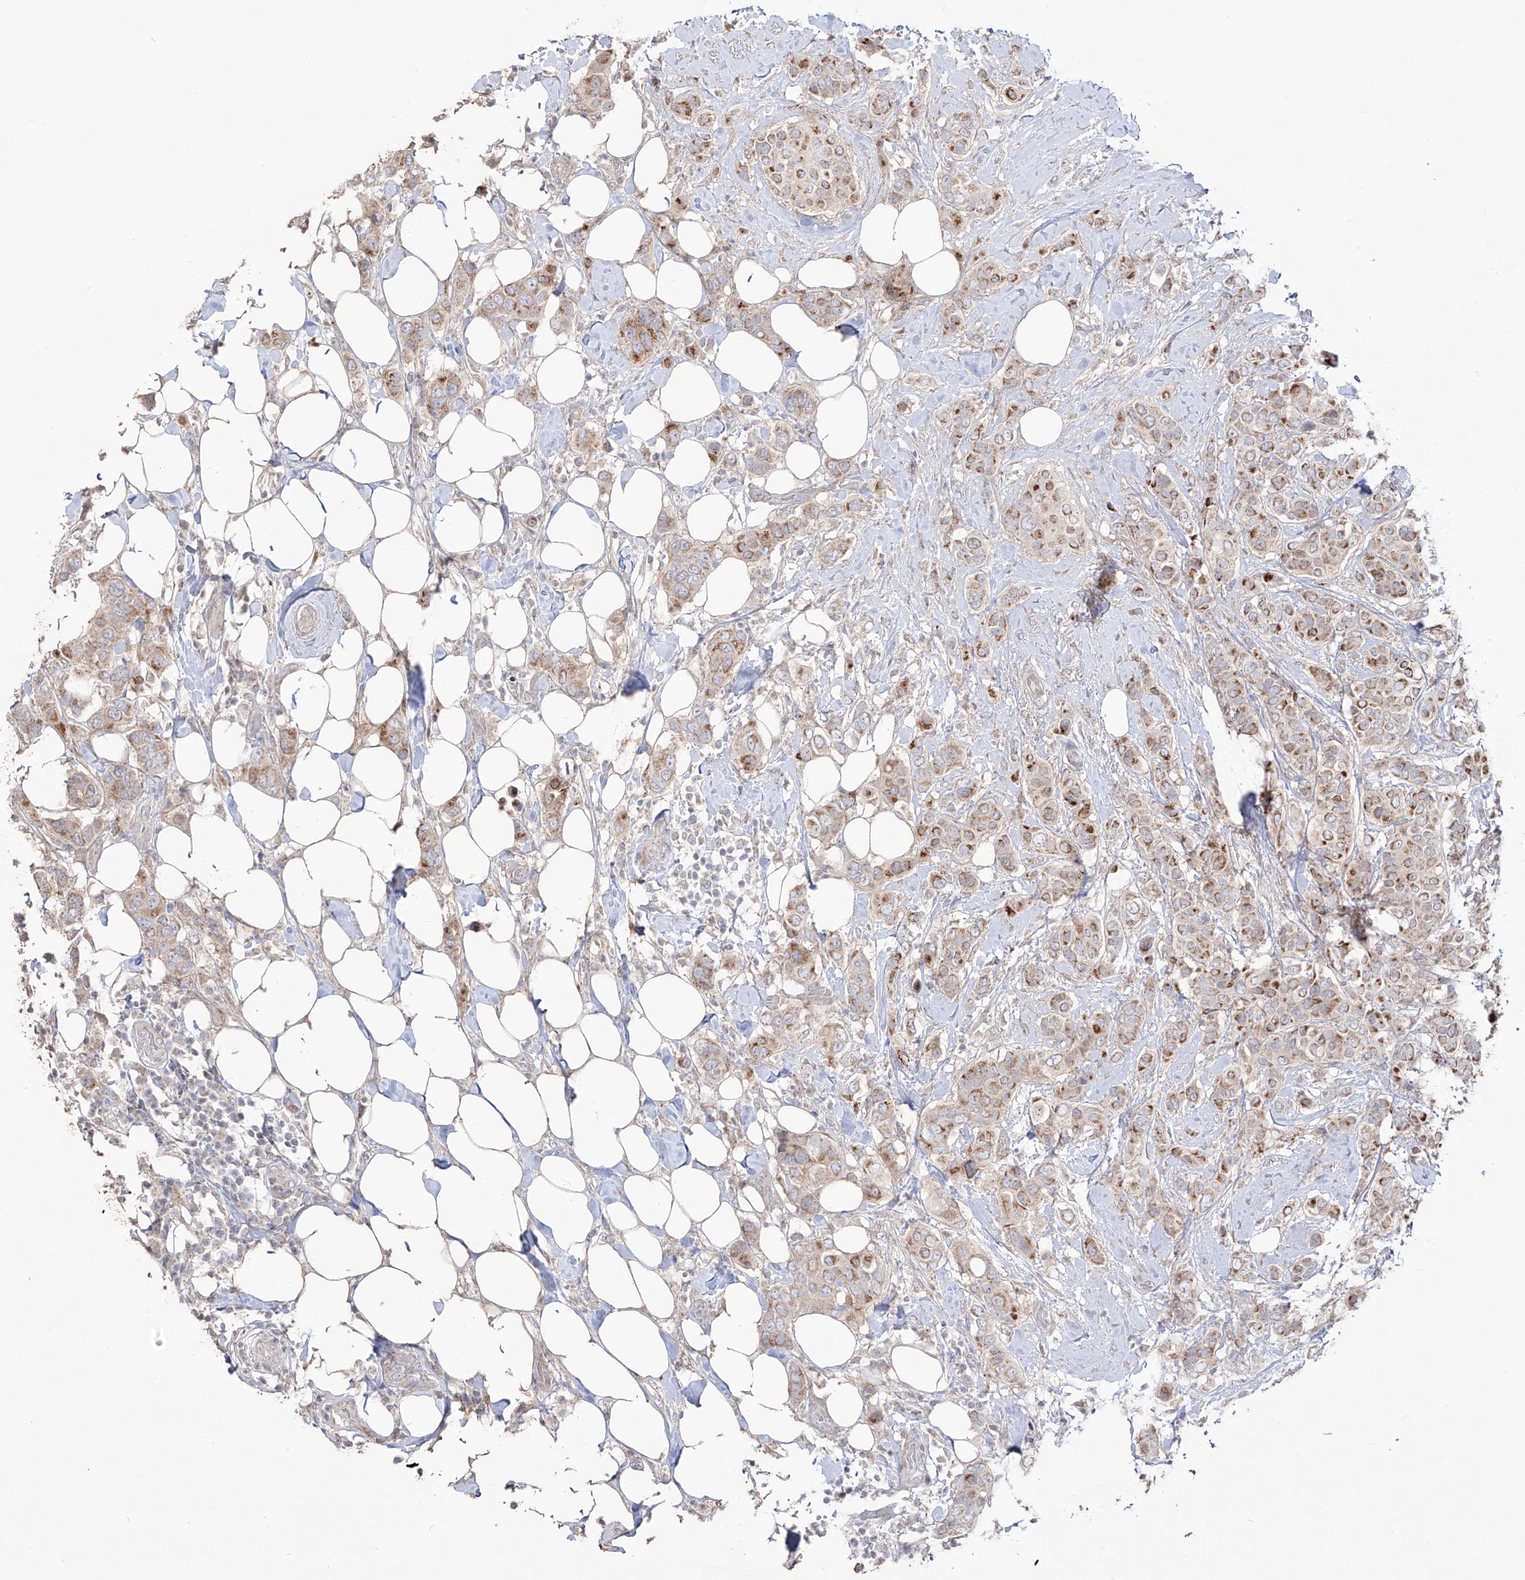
{"staining": {"intensity": "moderate", "quantity": ">75%", "location": "cytoplasmic/membranous"}, "tissue": "breast cancer", "cell_type": "Tumor cells", "image_type": "cancer", "snomed": [{"axis": "morphology", "description": "Lobular carcinoma"}, {"axis": "topography", "description": "Breast"}], "caption": "Immunohistochemical staining of human lobular carcinoma (breast) reveals moderate cytoplasmic/membranous protein positivity in about >75% of tumor cells.", "gene": "YKT6", "patient": {"sex": "female", "age": 51}}